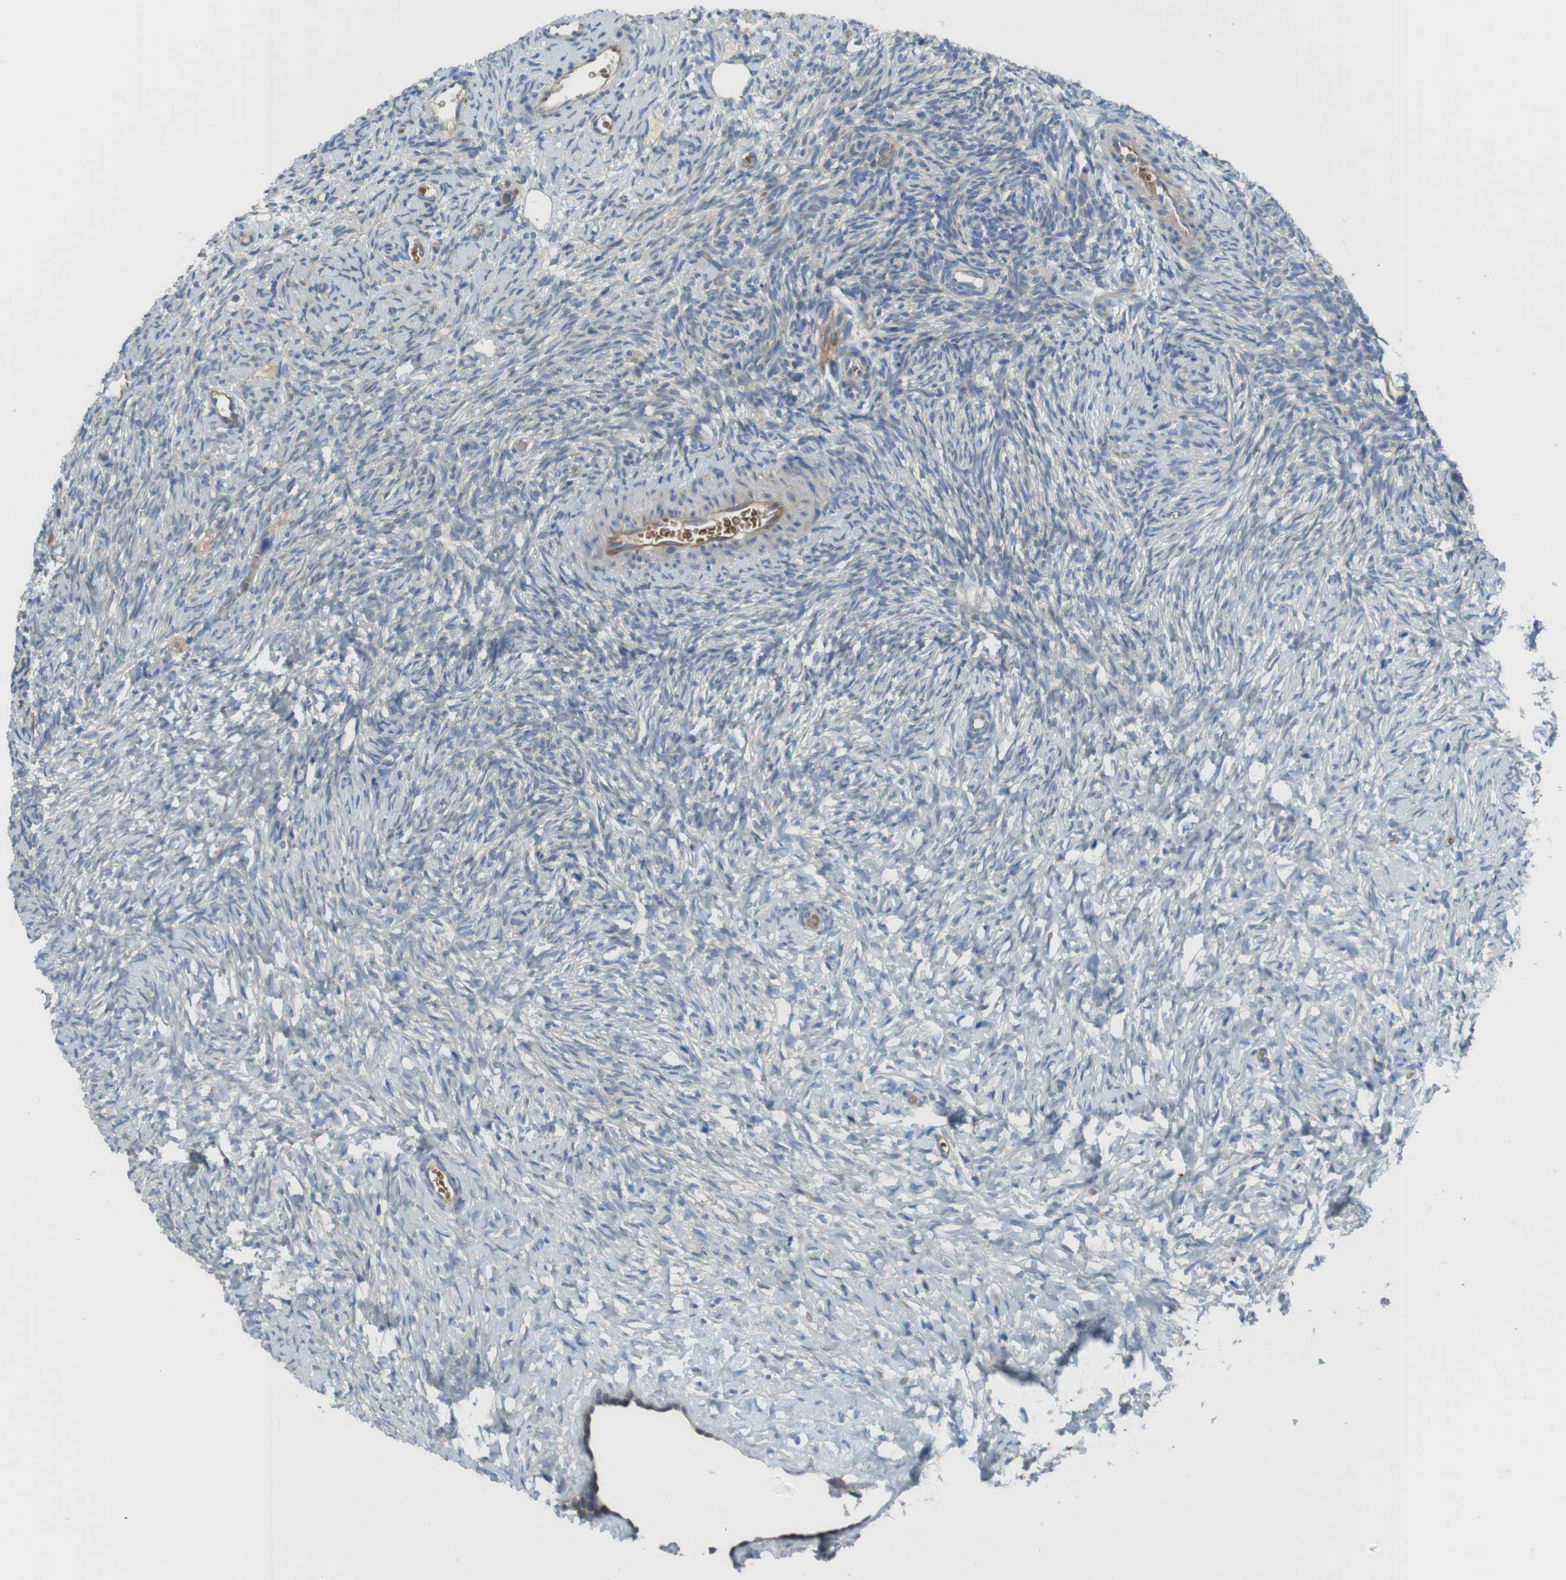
{"staining": {"intensity": "weak", "quantity": "<25%", "location": "cytoplasmic/membranous"}, "tissue": "ovary", "cell_type": "Ovarian stroma cells", "image_type": "normal", "snomed": [{"axis": "morphology", "description": "Normal tissue, NOS"}, {"axis": "topography", "description": "Ovary"}], "caption": "Ovarian stroma cells show no significant protein positivity in unremarkable ovary. (DAB (3,3'-diaminobenzidine) IHC, high magnification).", "gene": "ABHD15", "patient": {"sex": "female", "age": 35}}